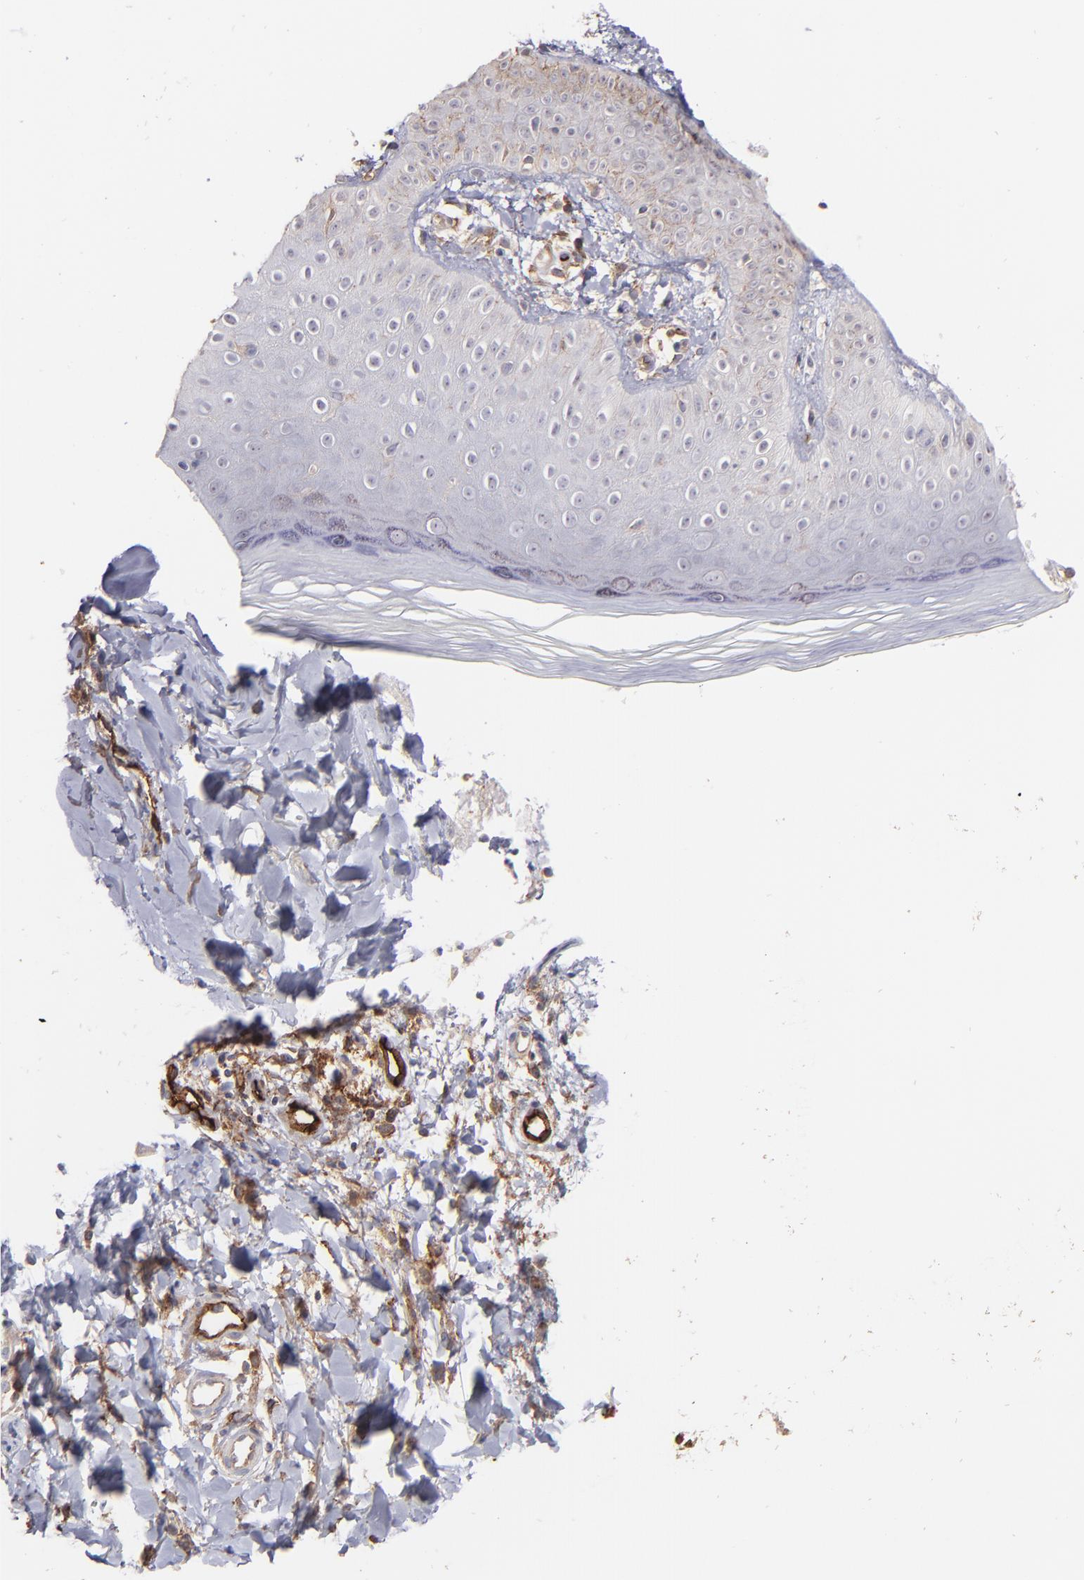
{"staining": {"intensity": "negative", "quantity": "none", "location": "none"}, "tissue": "skin", "cell_type": "Epidermal cells", "image_type": "normal", "snomed": [{"axis": "morphology", "description": "Normal tissue, NOS"}, {"axis": "morphology", "description": "Inflammation, NOS"}, {"axis": "topography", "description": "Soft tissue"}, {"axis": "topography", "description": "Anal"}], "caption": "Immunohistochemical staining of unremarkable skin exhibits no significant staining in epidermal cells. The staining is performed using DAB brown chromogen with nuclei counter-stained in using hematoxylin.", "gene": "ICAM1", "patient": {"sex": "female", "age": 15}}